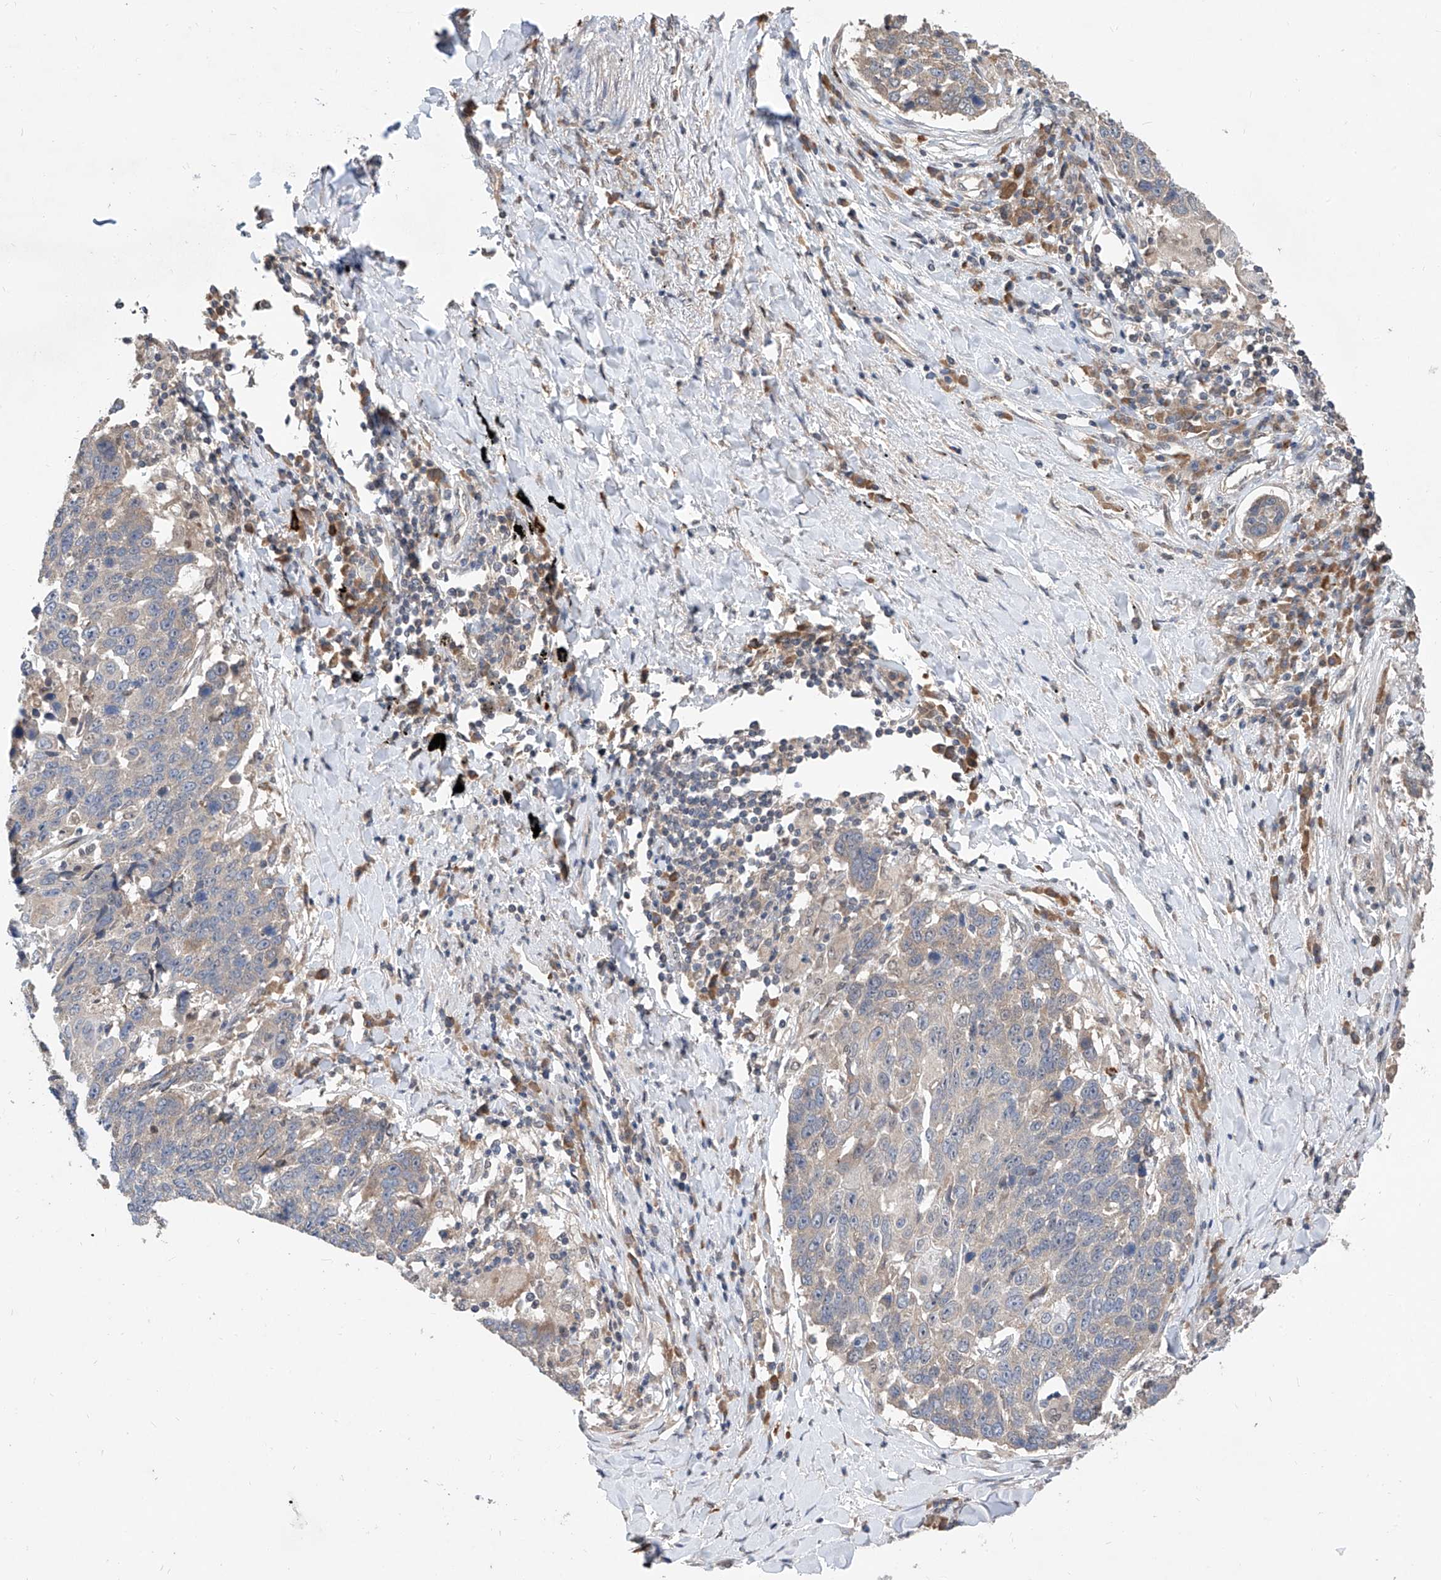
{"staining": {"intensity": "negative", "quantity": "none", "location": "none"}, "tissue": "lung cancer", "cell_type": "Tumor cells", "image_type": "cancer", "snomed": [{"axis": "morphology", "description": "Squamous cell carcinoma, NOS"}, {"axis": "topography", "description": "Lung"}], "caption": "A high-resolution photomicrograph shows IHC staining of lung cancer, which reveals no significant positivity in tumor cells.", "gene": "CARMIL3", "patient": {"sex": "male", "age": 66}}